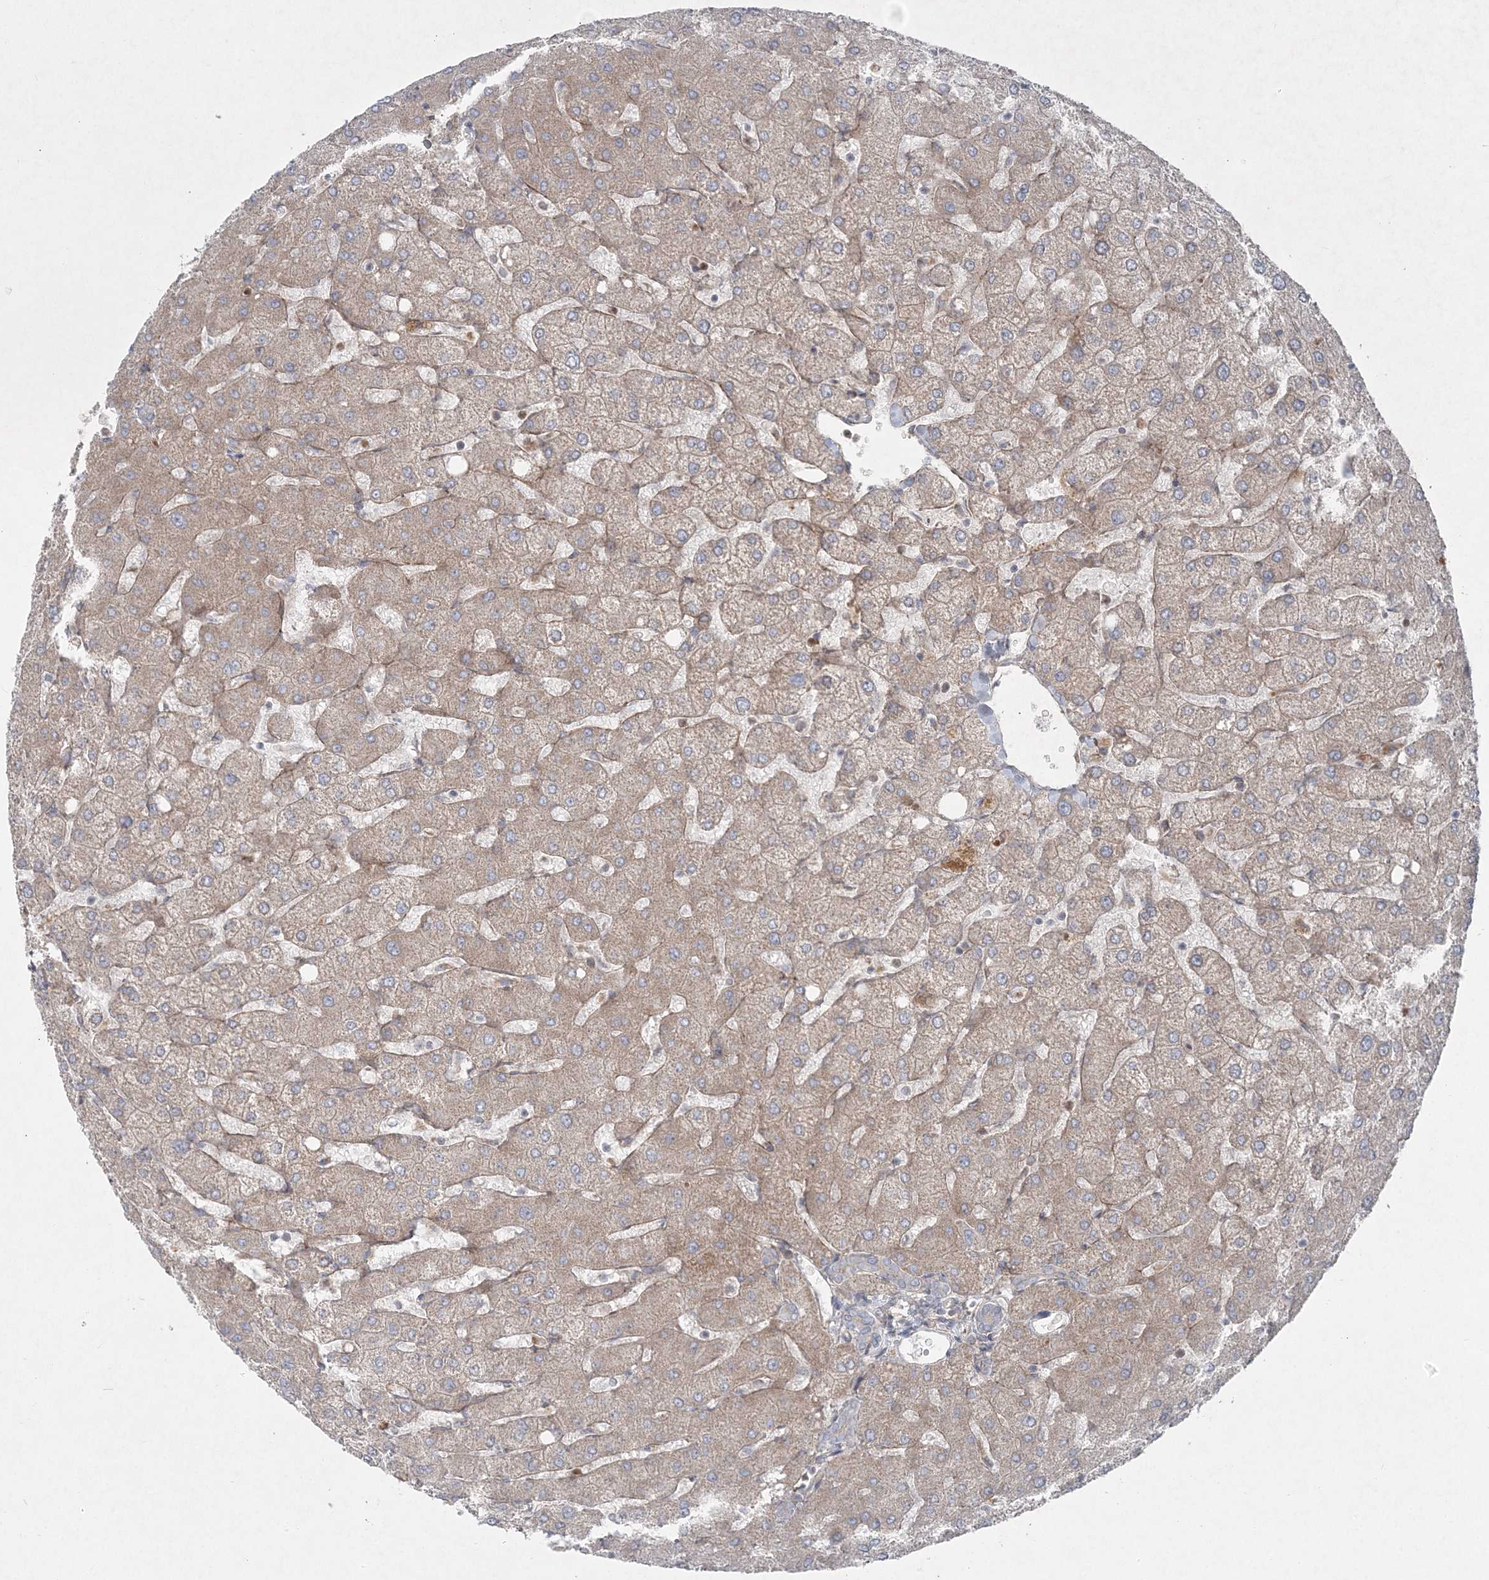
{"staining": {"intensity": "negative", "quantity": "none", "location": "none"}, "tissue": "liver", "cell_type": "Cholangiocytes", "image_type": "normal", "snomed": [{"axis": "morphology", "description": "Normal tissue, NOS"}, {"axis": "topography", "description": "Liver"}], "caption": "Immunohistochemical staining of benign liver displays no significant staining in cholangiocytes. (DAB (3,3'-diaminobenzidine) immunohistochemistry with hematoxylin counter stain).", "gene": "LRPPRC", "patient": {"sex": "female", "age": 54}}